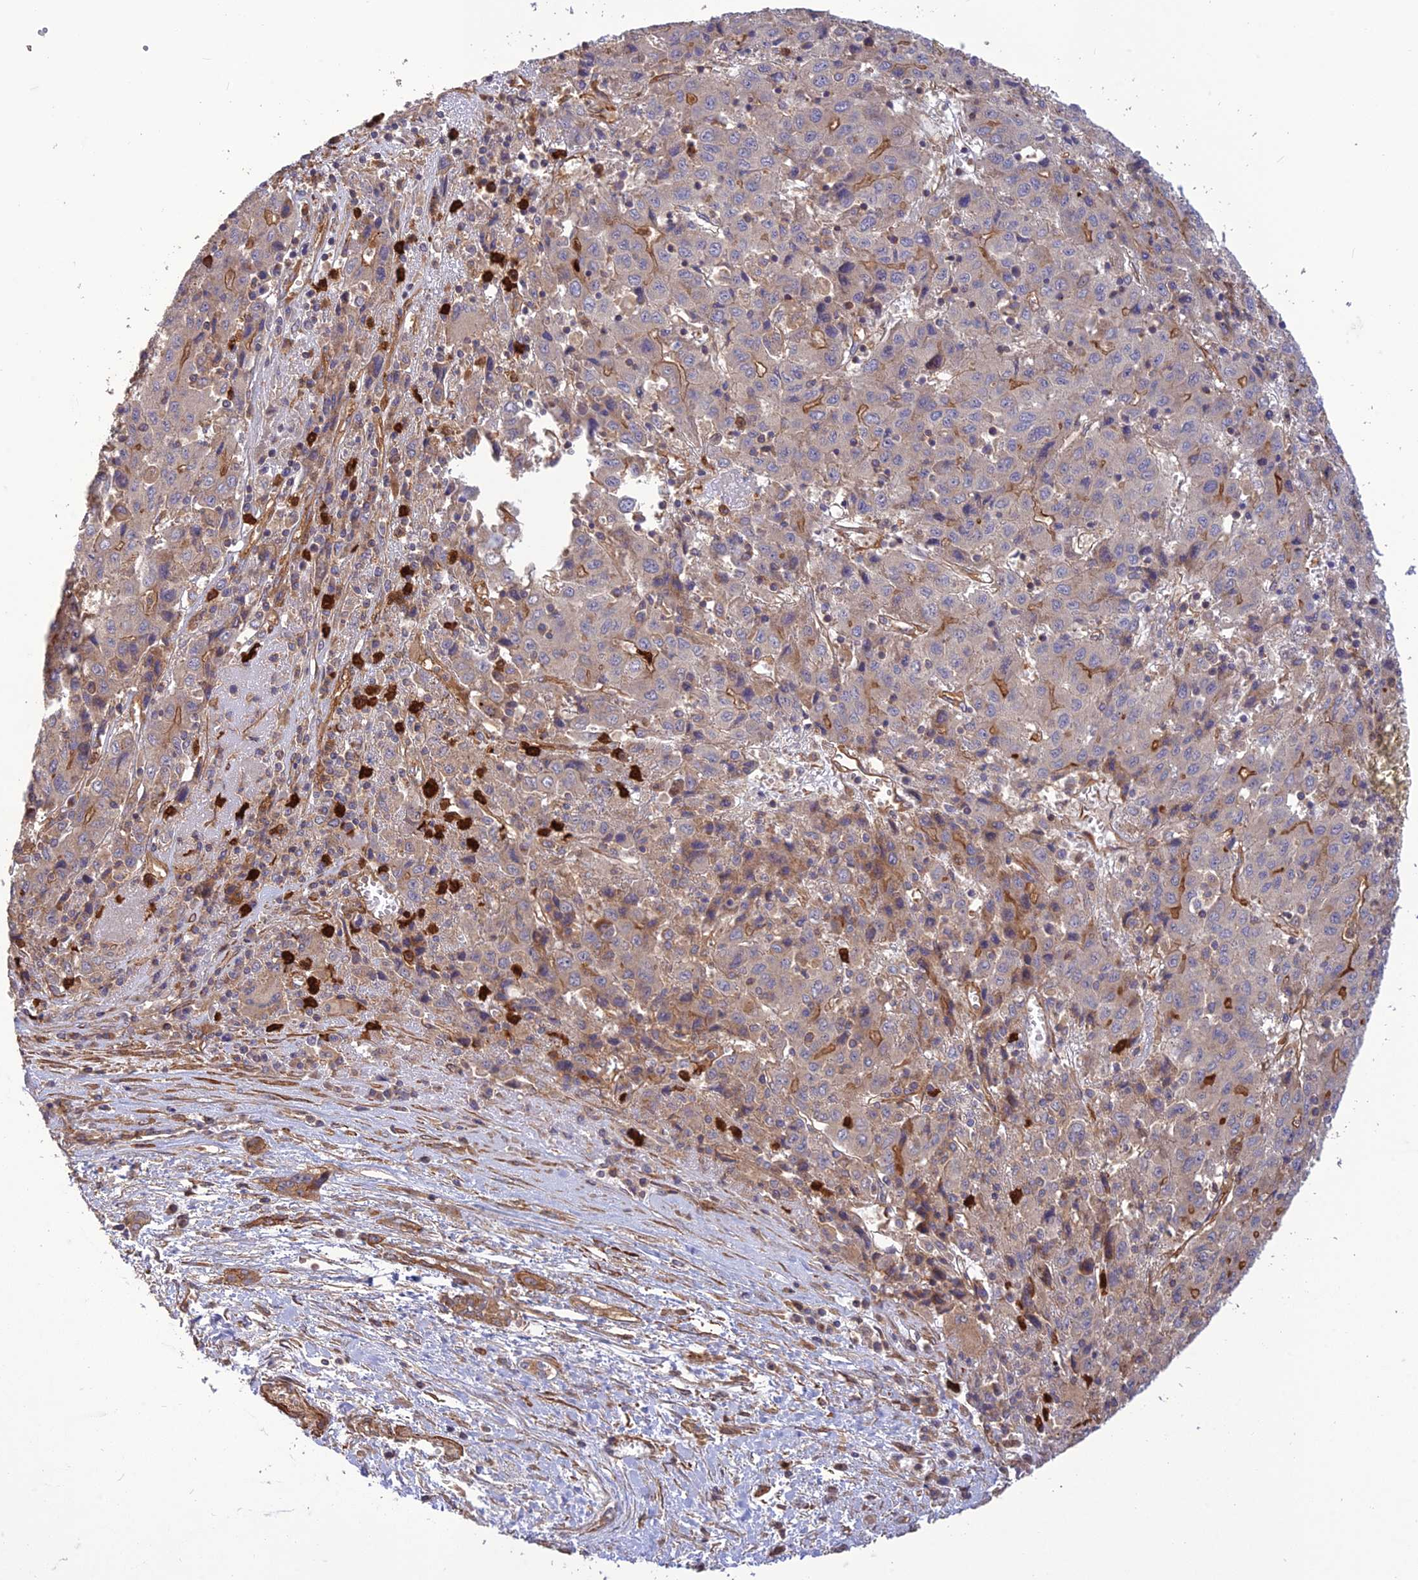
{"staining": {"intensity": "moderate", "quantity": "<25%", "location": "cytoplasmic/membranous"}, "tissue": "liver cancer", "cell_type": "Tumor cells", "image_type": "cancer", "snomed": [{"axis": "morphology", "description": "Carcinoma, Hepatocellular, NOS"}, {"axis": "topography", "description": "Liver"}], "caption": "A low amount of moderate cytoplasmic/membranous expression is seen in about <25% of tumor cells in hepatocellular carcinoma (liver) tissue.", "gene": "TMEM131L", "patient": {"sex": "female", "age": 53}}